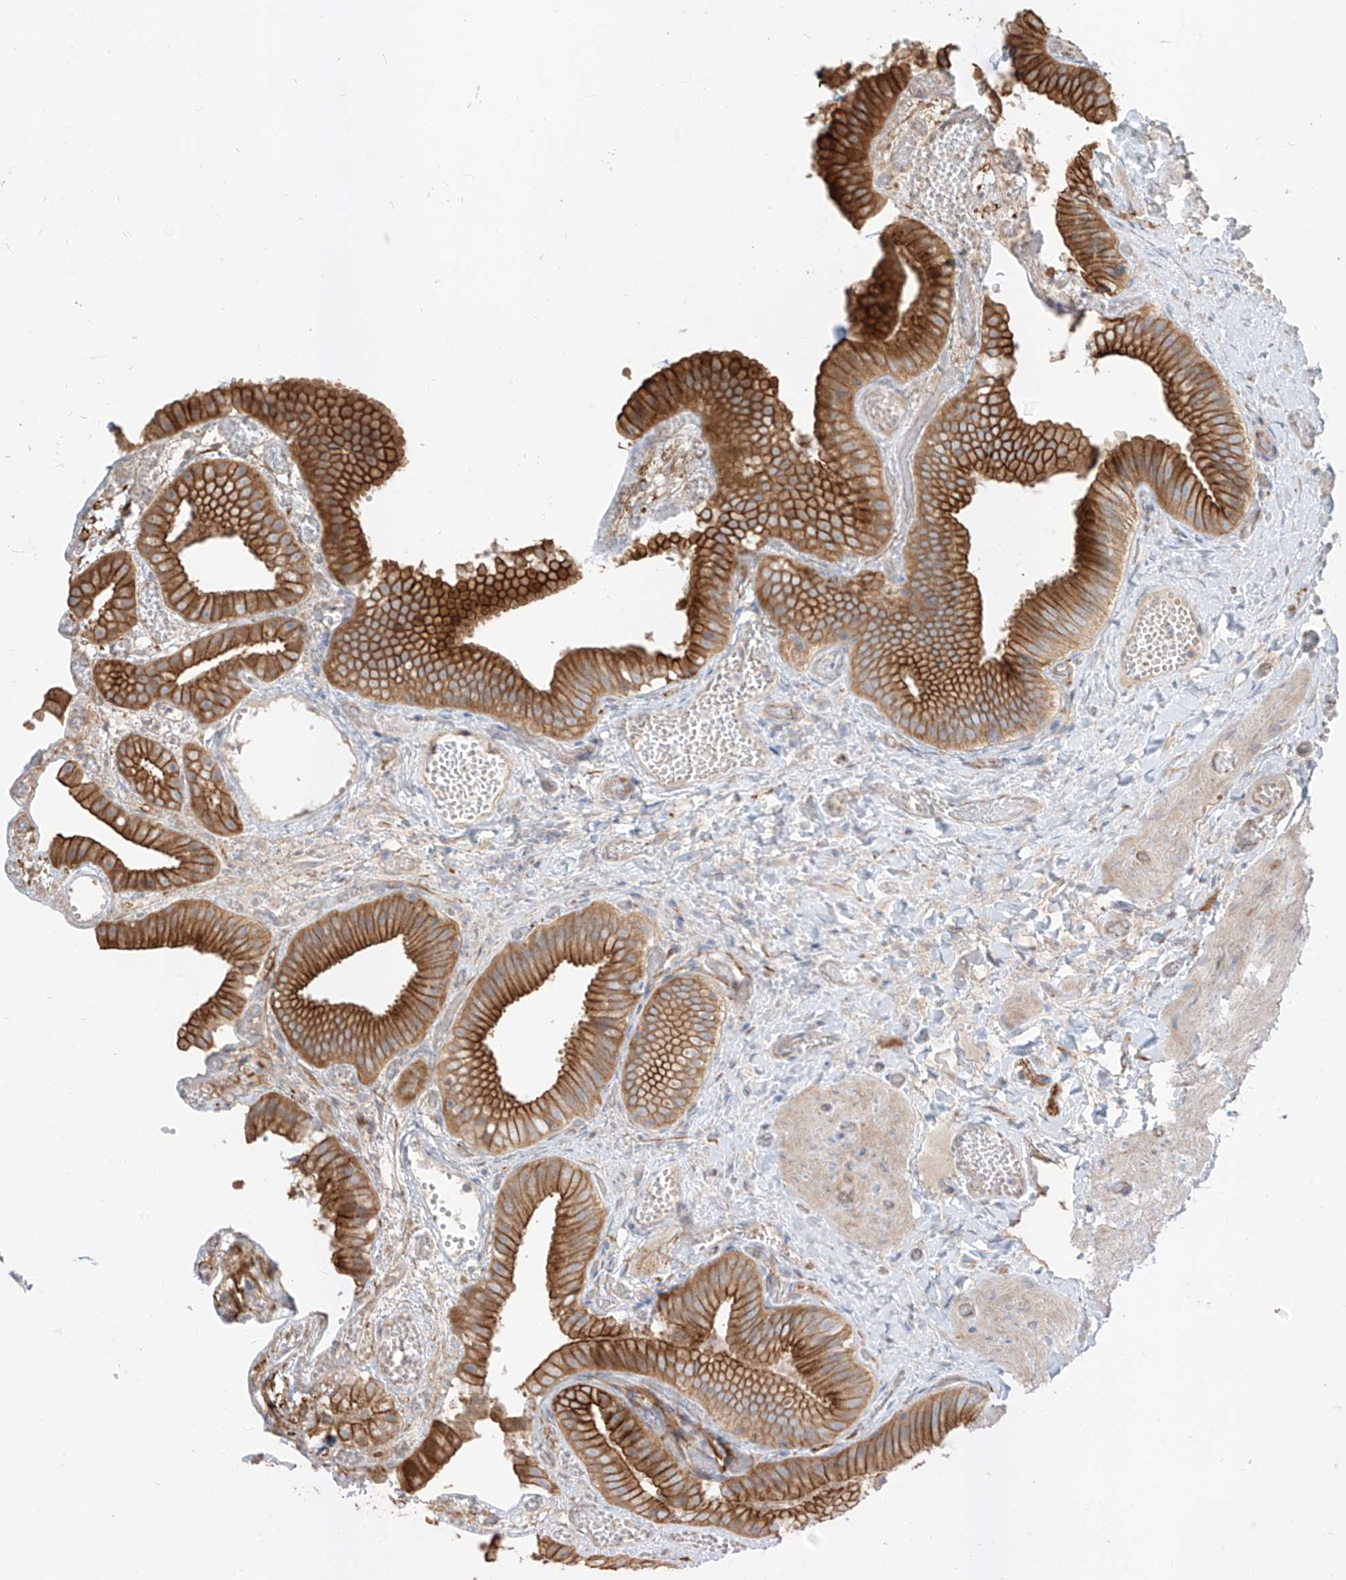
{"staining": {"intensity": "strong", "quantity": ">75%", "location": "cytoplasmic/membranous"}, "tissue": "gallbladder", "cell_type": "Glandular cells", "image_type": "normal", "snomed": [{"axis": "morphology", "description": "Normal tissue, NOS"}, {"axis": "topography", "description": "Gallbladder"}], "caption": "IHC micrograph of unremarkable gallbladder: human gallbladder stained using immunohistochemistry demonstrates high levels of strong protein expression localized specifically in the cytoplasmic/membranous of glandular cells, appearing as a cytoplasmic/membranous brown color.", "gene": "EPHX4", "patient": {"sex": "female", "age": 64}}